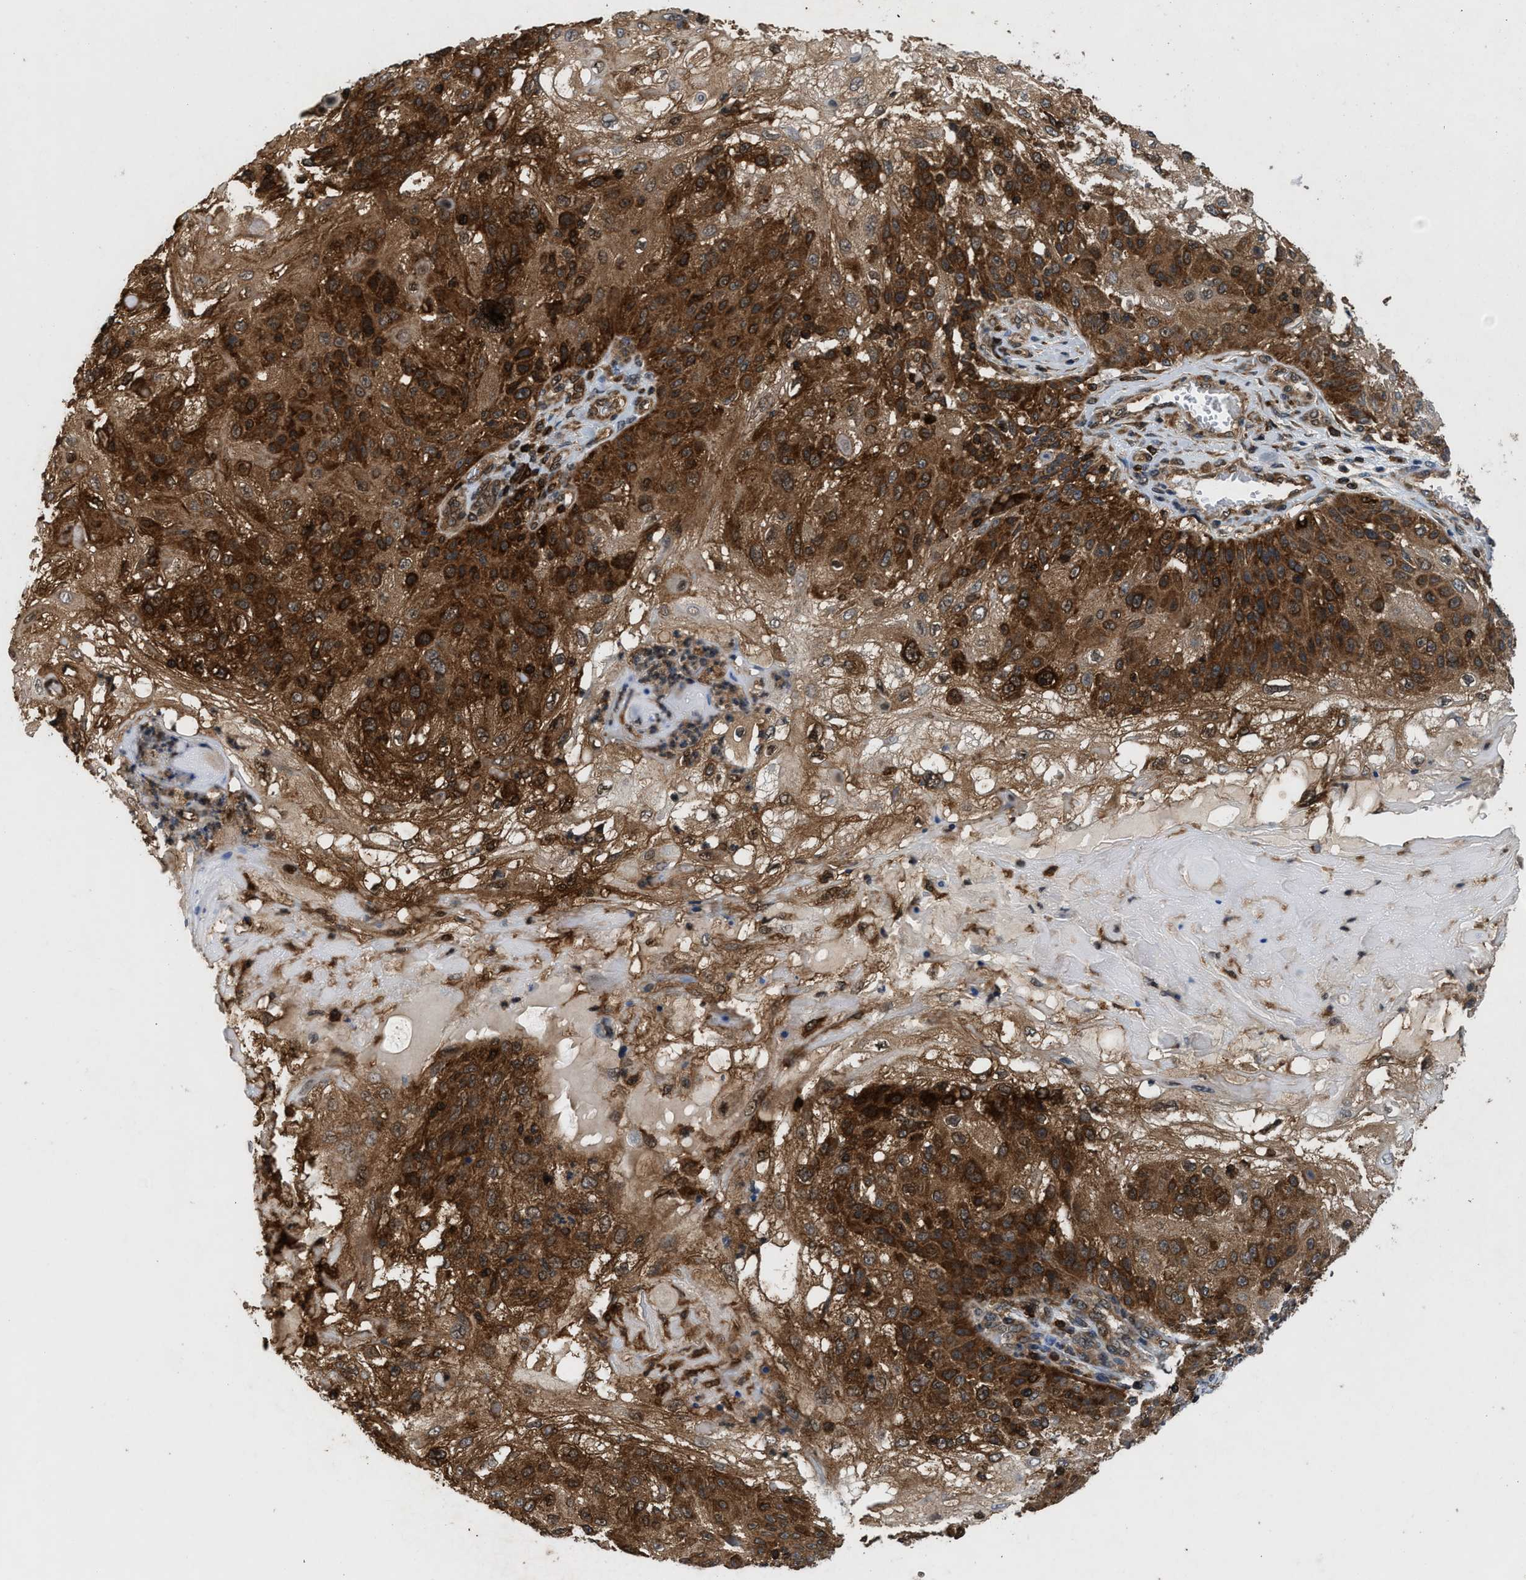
{"staining": {"intensity": "strong", "quantity": ">75%", "location": "cytoplasmic/membranous,nuclear"}, "tissue": "skin cancer", "cell_type": "Tumor cells", "image_type": "cancer", "snomed": [{"axis": "morphology", "description": "Normal tissue, NOS"}, {"axis": "morphology", "description": "Squamous cell carcinoma, NOS"}, {"axis": "topography", "description": "Skin"}], "caption": "Strong cytoplasmic/membranous and nuclear positivity for a protein is seen in about >75% of tumor cells of squamous cell carcinoma (skin) using immunohistochemistry (IHC).", "gene": "OXSR1", "patient": {"sex": "female", "age": 83}}